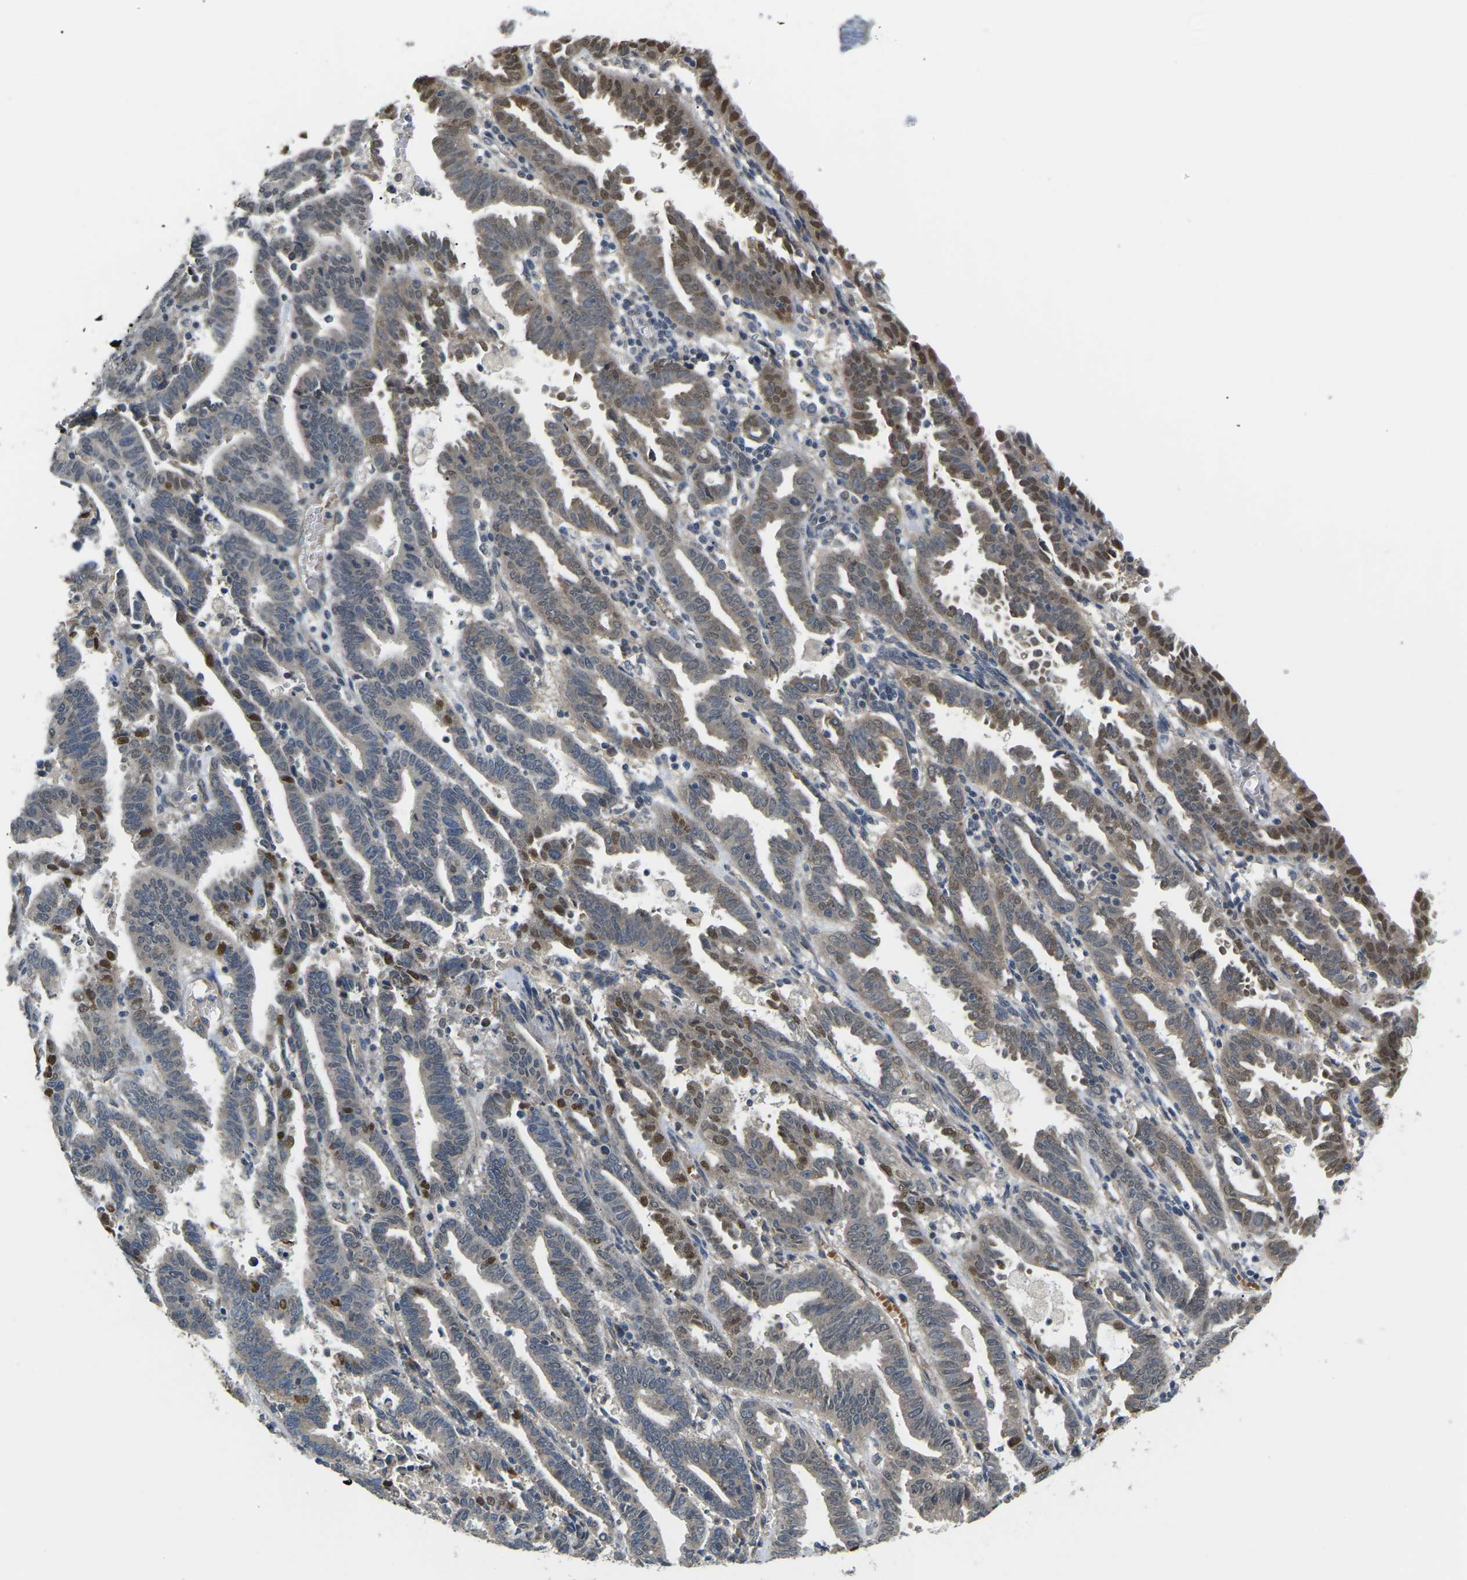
{"staining": {"intensity": "moderate", "quantity": "<25%", "location": "cytoplasmic/membranous,nuclear"}, "tissue": "endometrial cancer", "cell_type": "Tumor cells", "image_type": "cancer", "snomed": [{"axis": "morphology", "description": "Adenocarcinoma, NOS"}, {"axis": "topography", "description": "Uterus"}], "caption": "Tumor cells exhibit moderate cytoplasmic/membranous and nuclear expression in about <25% of cells in endometrial adenocarcinoma.", "gene": "ERBB4", "patient": {"sex": "female", "age": 83}}